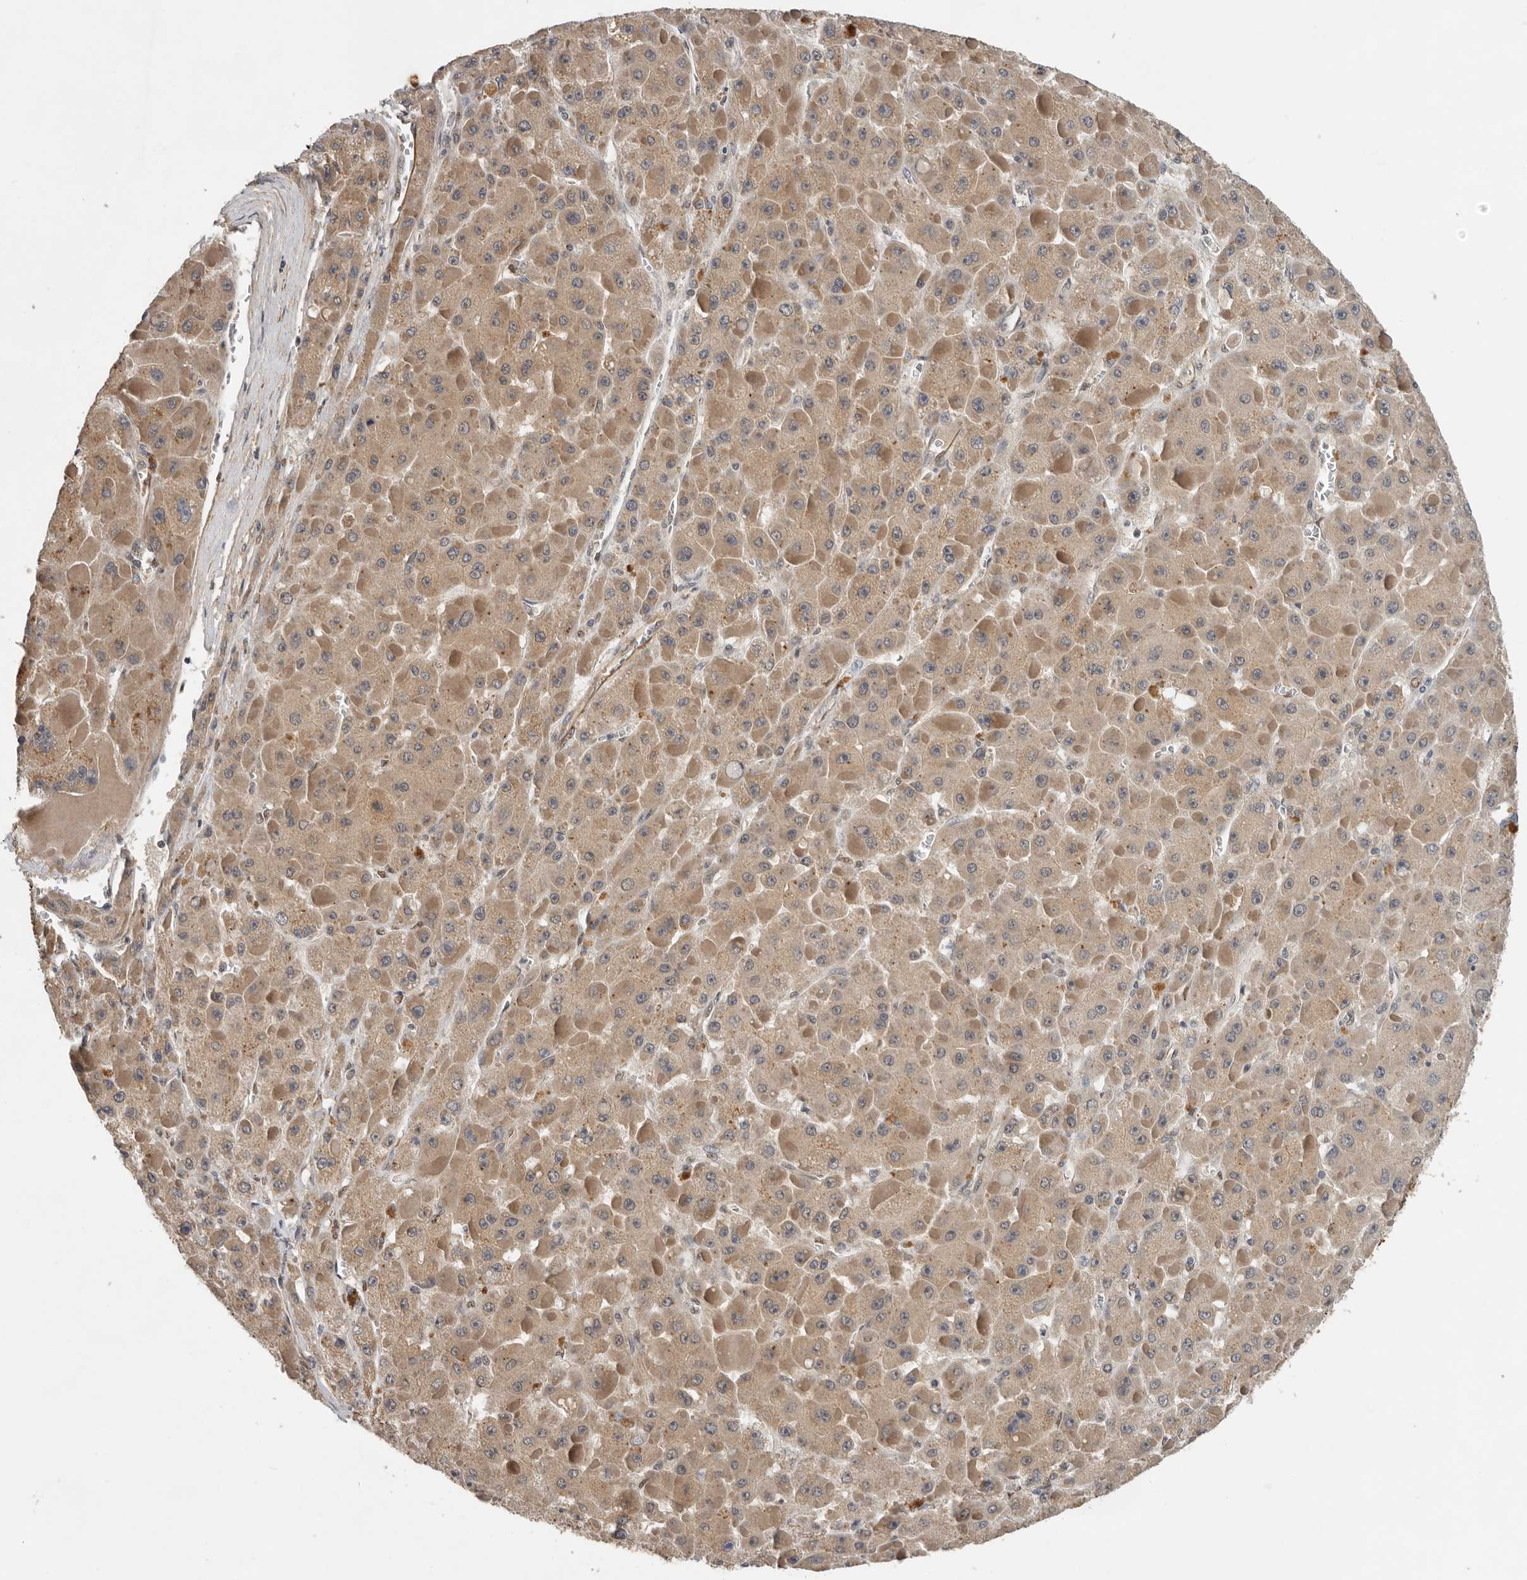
{"staining": {"intensity": "moderate", "quantity": ">75%", "location": "cytoplasmic/membranous"}, "tissue": "liver cancer", "cell_type": "Tumor cells", "image_type": "cancer", "snomed": [{"axis": "morphology", "description": "Carcinoma, Hepatocellular, NOS"}, {"axis": "topography", "description": "Liver"}], "caption": "Protein positivity by immunohistochemistry displays moderate cytoplasmic/membranous positivity in about >75% of tumor cells in liver hepatocellular carcinoma.", "gene": "RNF157", "patient": {"sex": "female", "age": 73}}